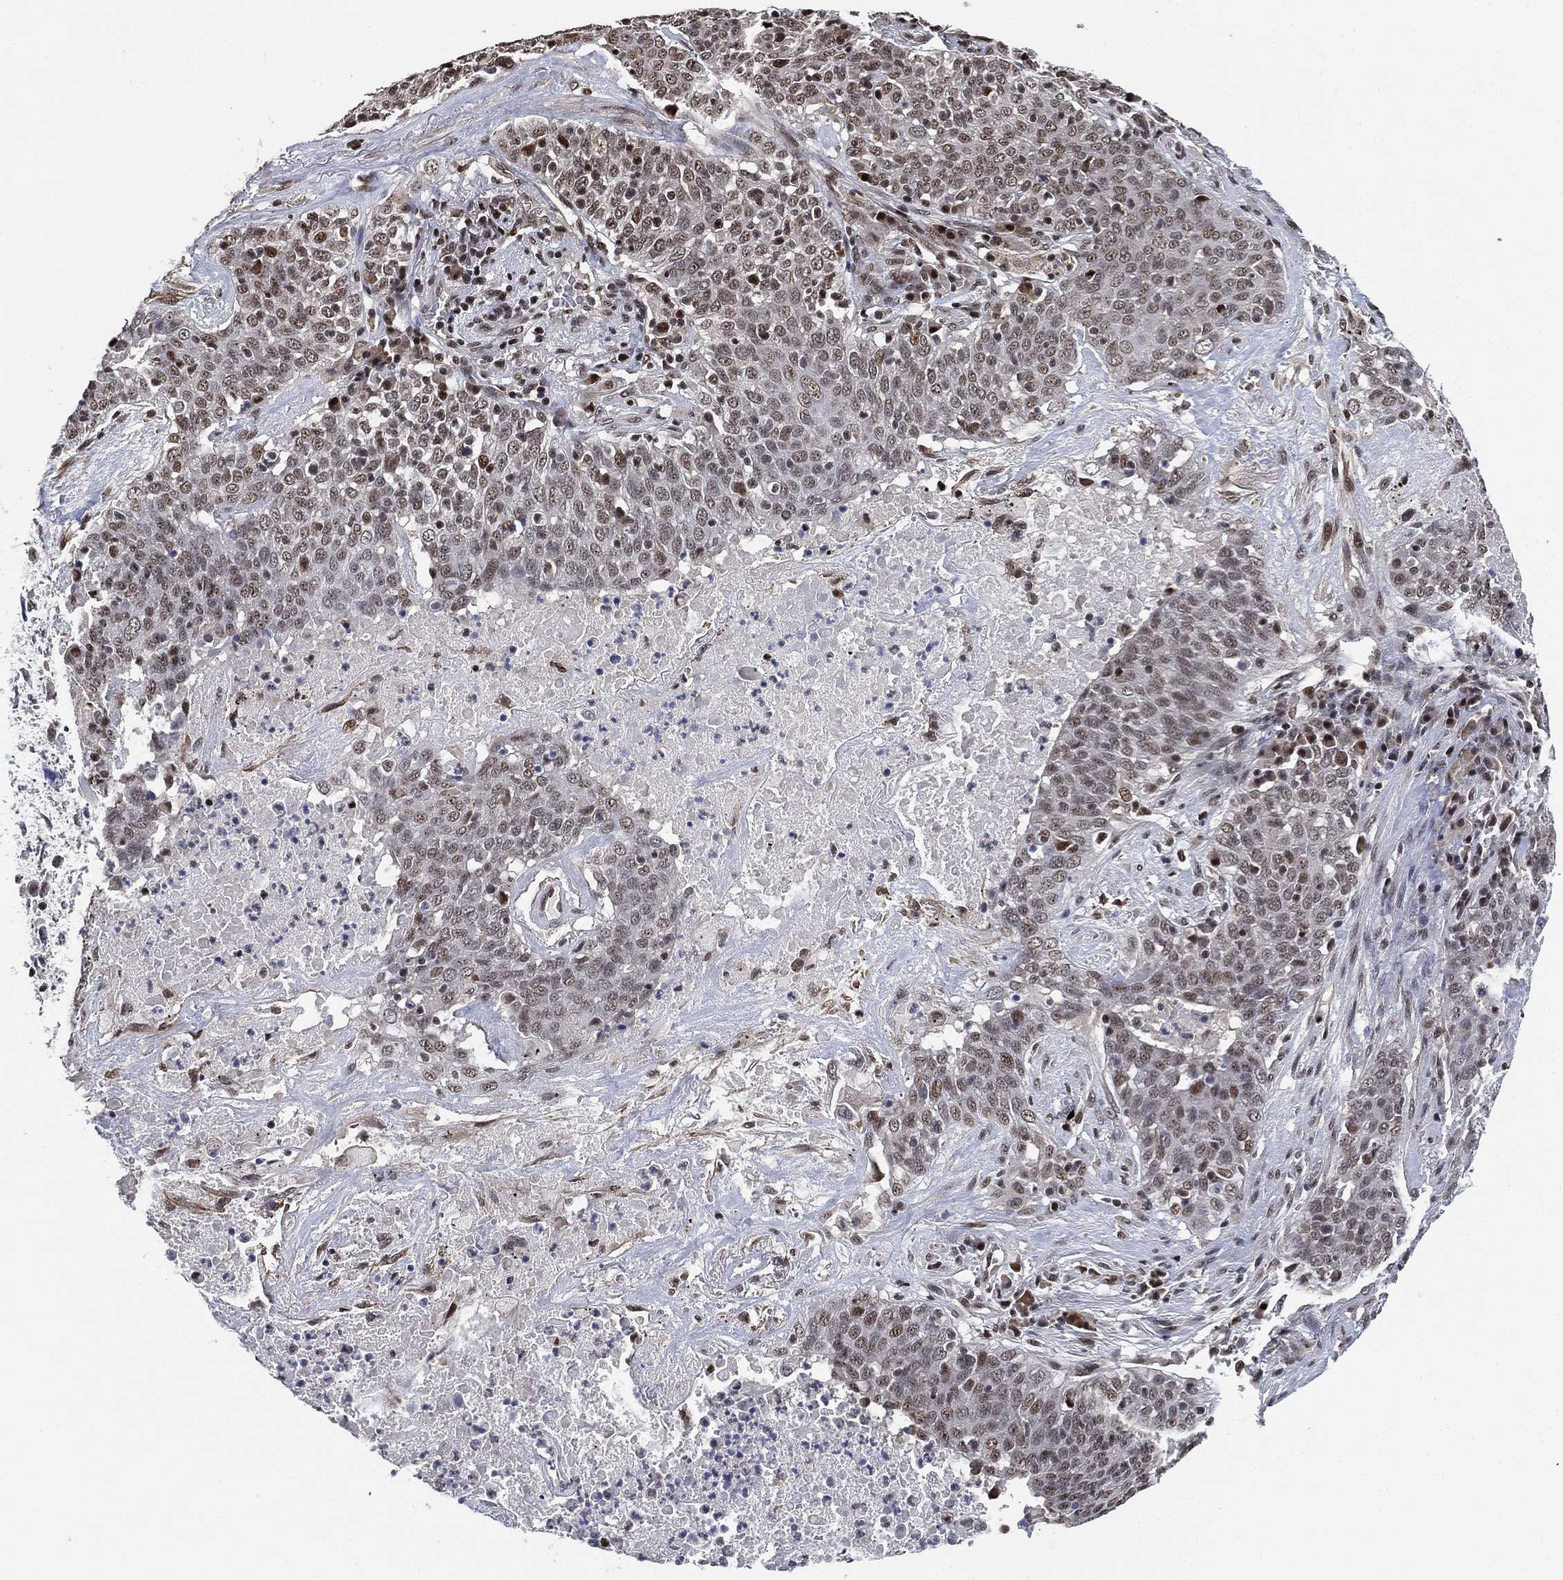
{"staining": {"intensity": "weak", "quantity": "<25%", "location": "nuclear"}, "tissue": "lung cancer", "cell_type": "Tumor cells", "image_type": "cancer", "snomed": [{"axis": "morphology", "description": "Squamous cell carcinoma, NOS"}, {"axis": "topography", "description": "Lung"}], "caption": "Lung cancer (squamous cell carcinoma) stained for a protein using IHC demonstrates no expression tumor cells.", "gene": "ZSCAN30", "patient": {"sex": "male", "age": 82}}